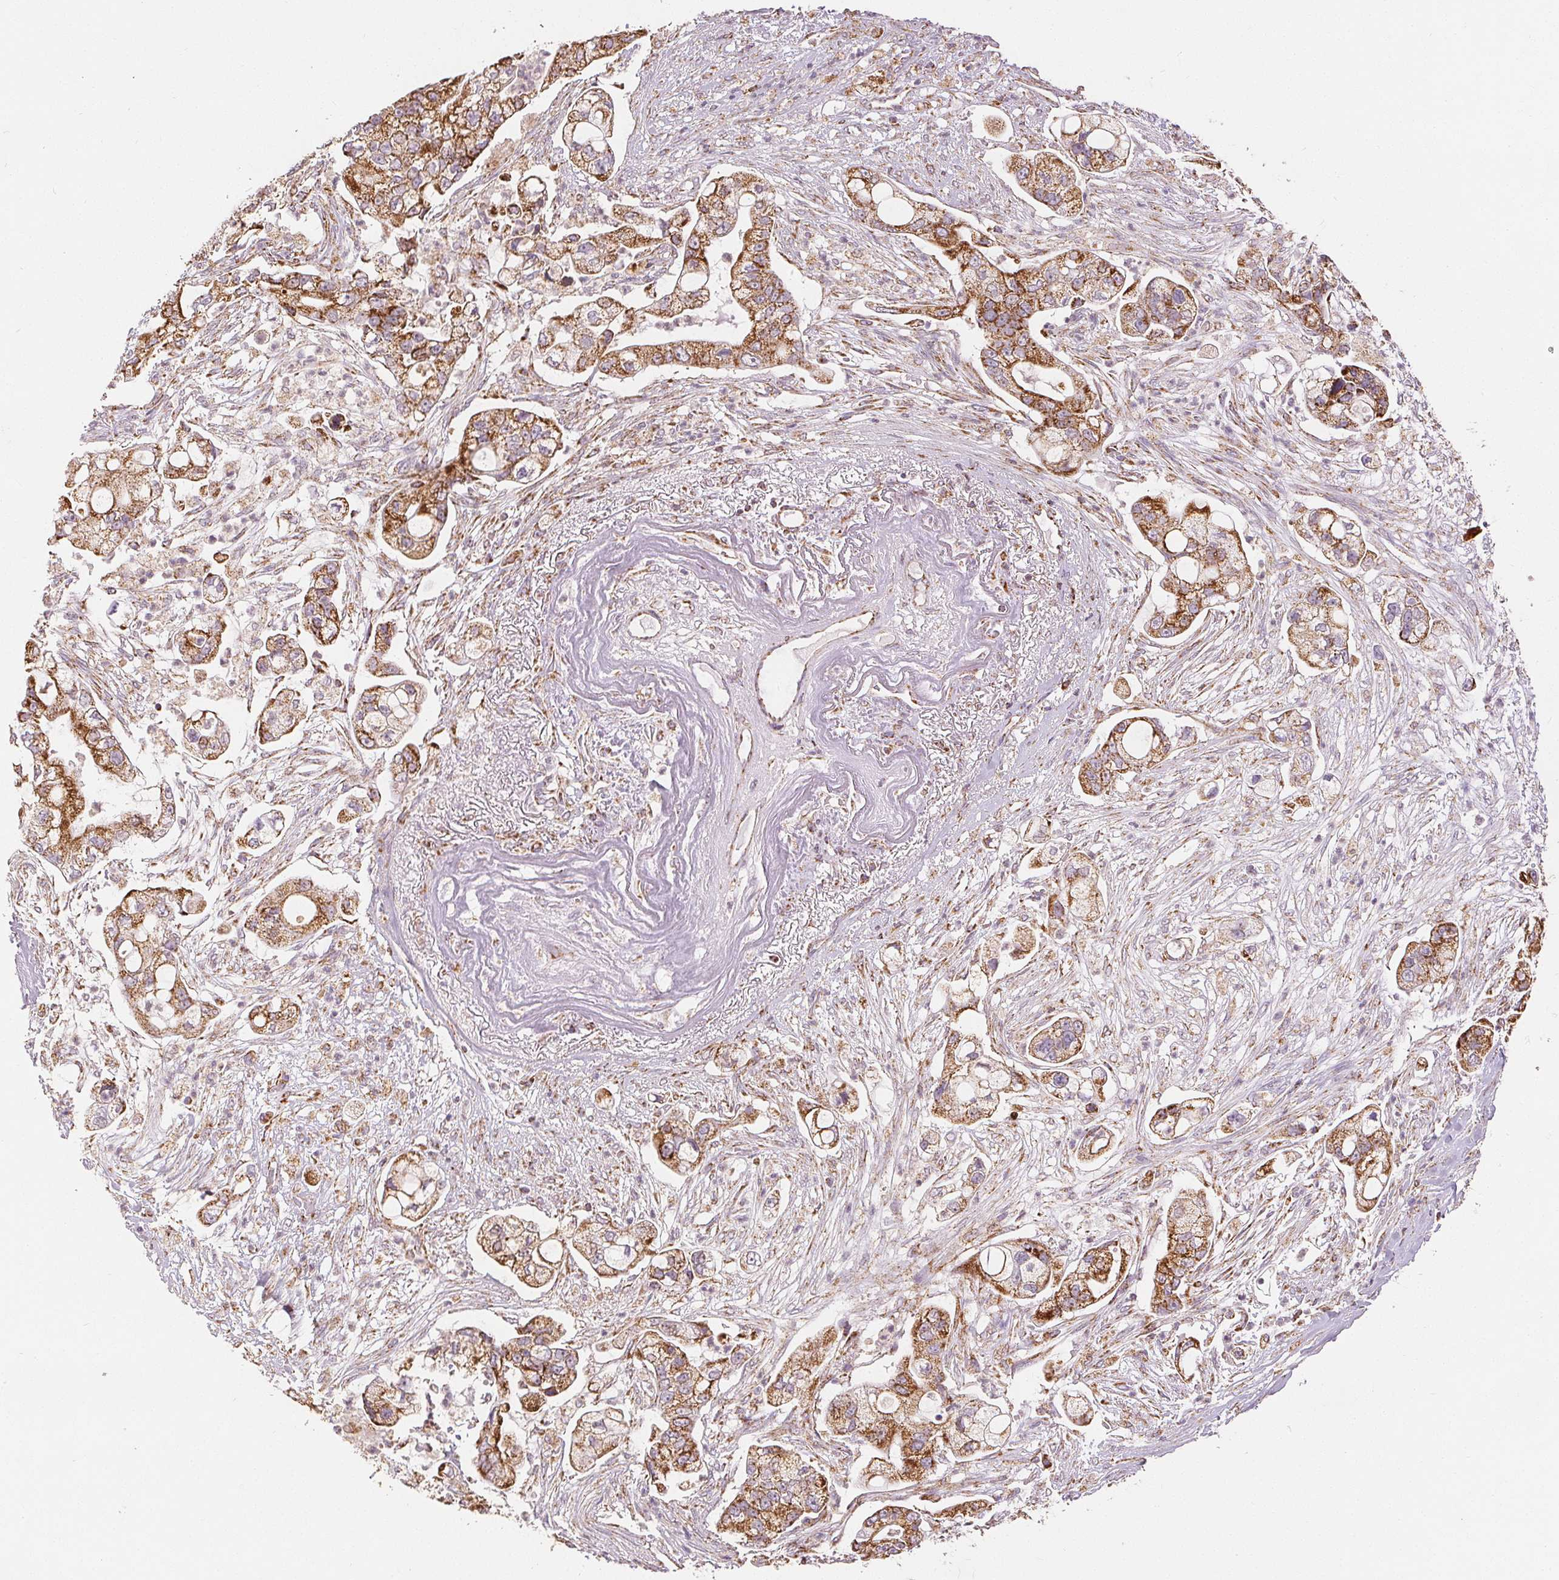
{"staining": {"intensity": "strong", "quantity": ">75%", "location": "cytoplasmic/membranous"}, "tissue": "pancreatic cancer", "cell_type": "Tumor cells", "image_type": "cancer", "snomed": [{"axis": "morphology", "description": "Adenocarcinoma, NOS"}, {"axis": "topography", "description": "Pancreas"}], "caption": "A brown stain labels strong cytoplasmic/membranous expression of a protein in pancreatic cancer tumor cells. (DAB (3,3'-diaminobenzidine) = brown stain, brightfield microscopy at high magnification).", "gene": "SDHB", "patient": {"sex": "female", "age": 69}}